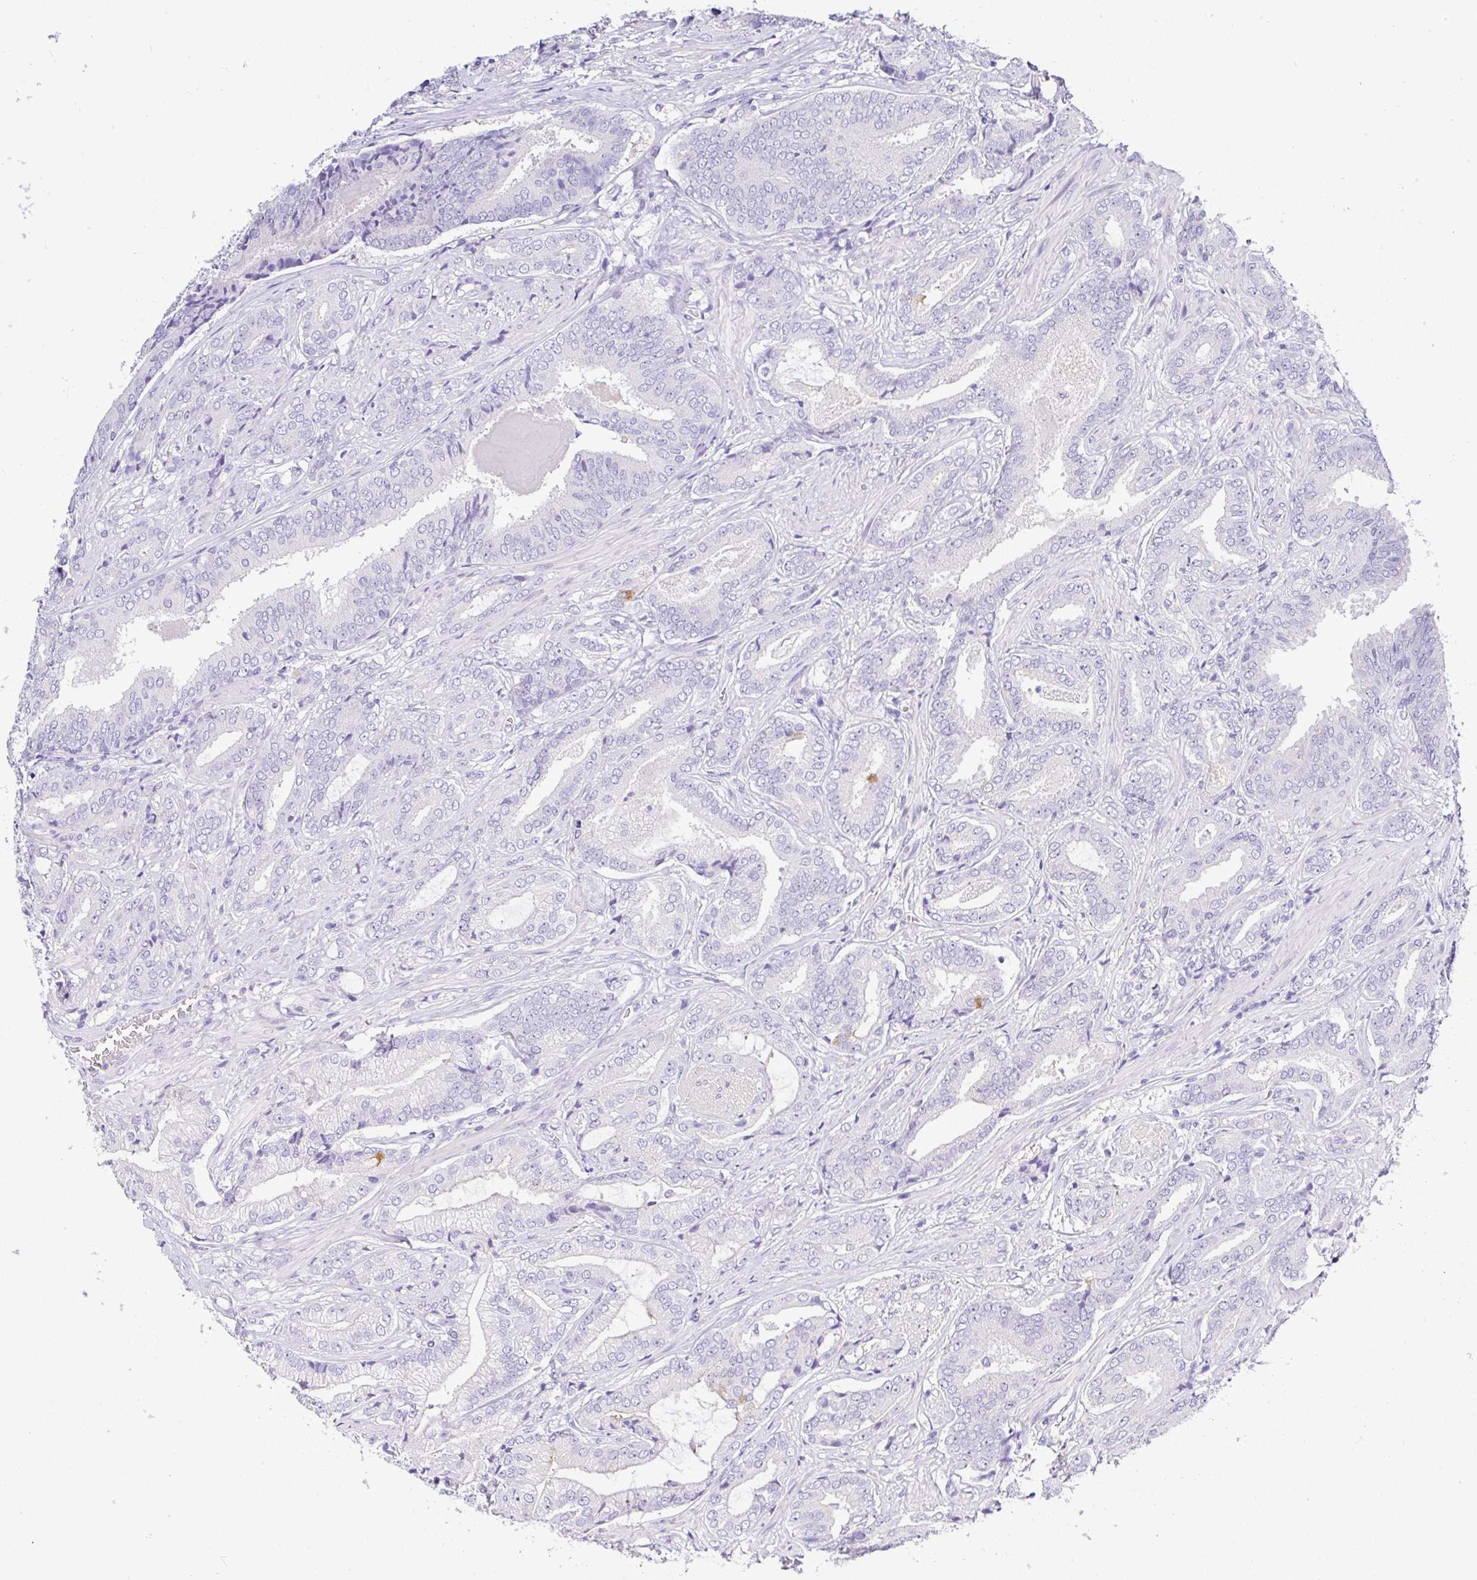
{"staining": {"intensity": "negative", "quantity": "none", "location": "none"}, "tissue": "prostate cancer", "cell_type": "Tumor cells", "image_type": "cancer", "snomed": [{"axis": "morphology", "description": "Adenocarcinoma, High grade"}, {"axis": "topography", "description": "Prostate"}], "caption": "Immunohistochemistry (IHC) micrograph of human prostate cancer (high-grade adenocarcinoma) stained for a protein (brown), which shows no positivity in tumor cells.", "gene": "SERPINE3", "patient": {"sex": "male", "age": 62}}